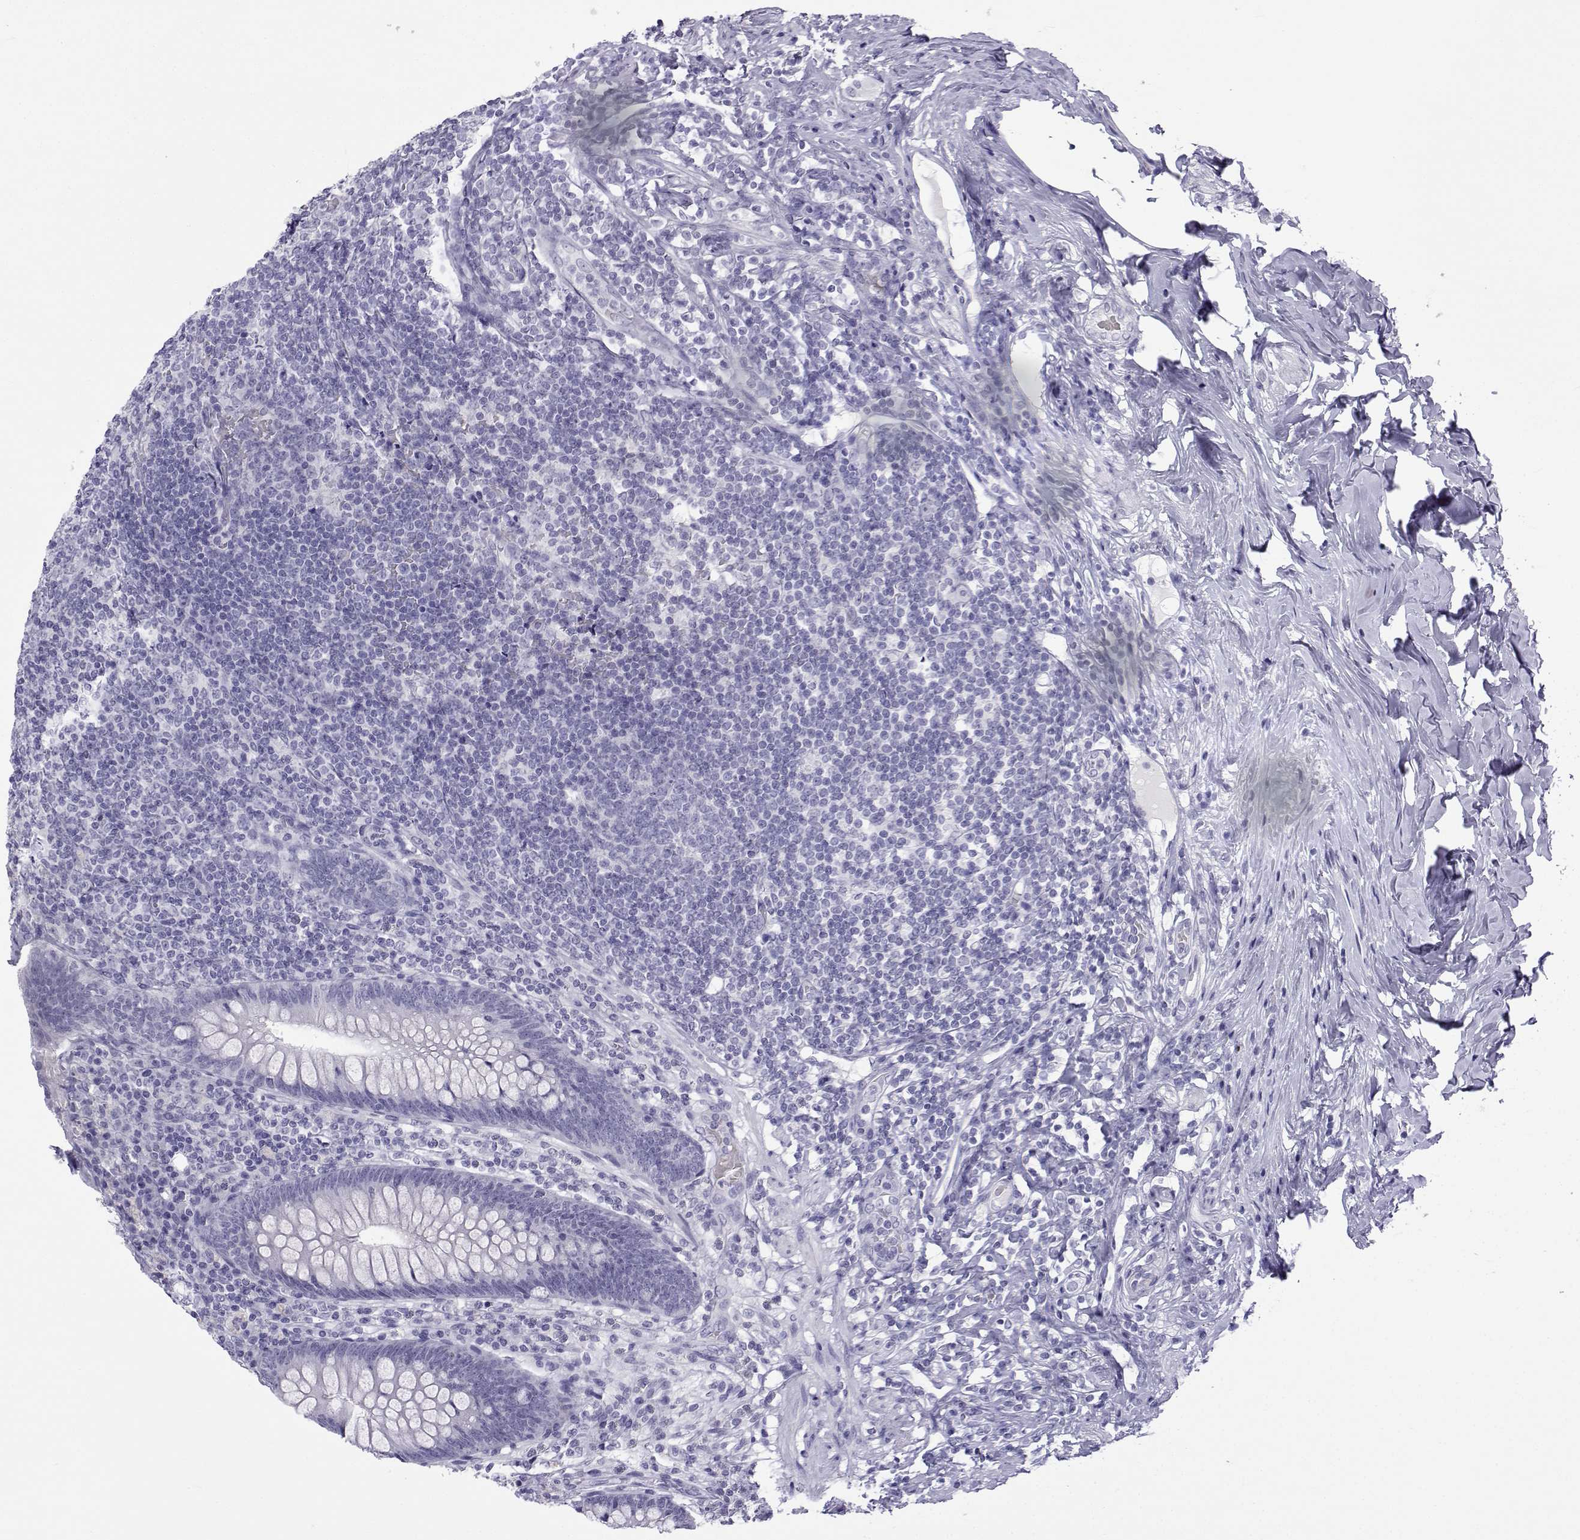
{"staining": {"intensity": "negative", "quantity": "none", "location": "none"}, "tissue": "appendix", "cell_type": "Glandular cells", "image_type": "normal", "snomed": [{"axis": "morphology", "description": "Normal tissue, NOS"}, {"axis": "topography", "description": "Appendix"}], "caption": "A photomicrograph of human appendix is negative for staining in glandular cells.", "gene": "ACTL7A", "patient": {"sex": "male", "age": 47}}